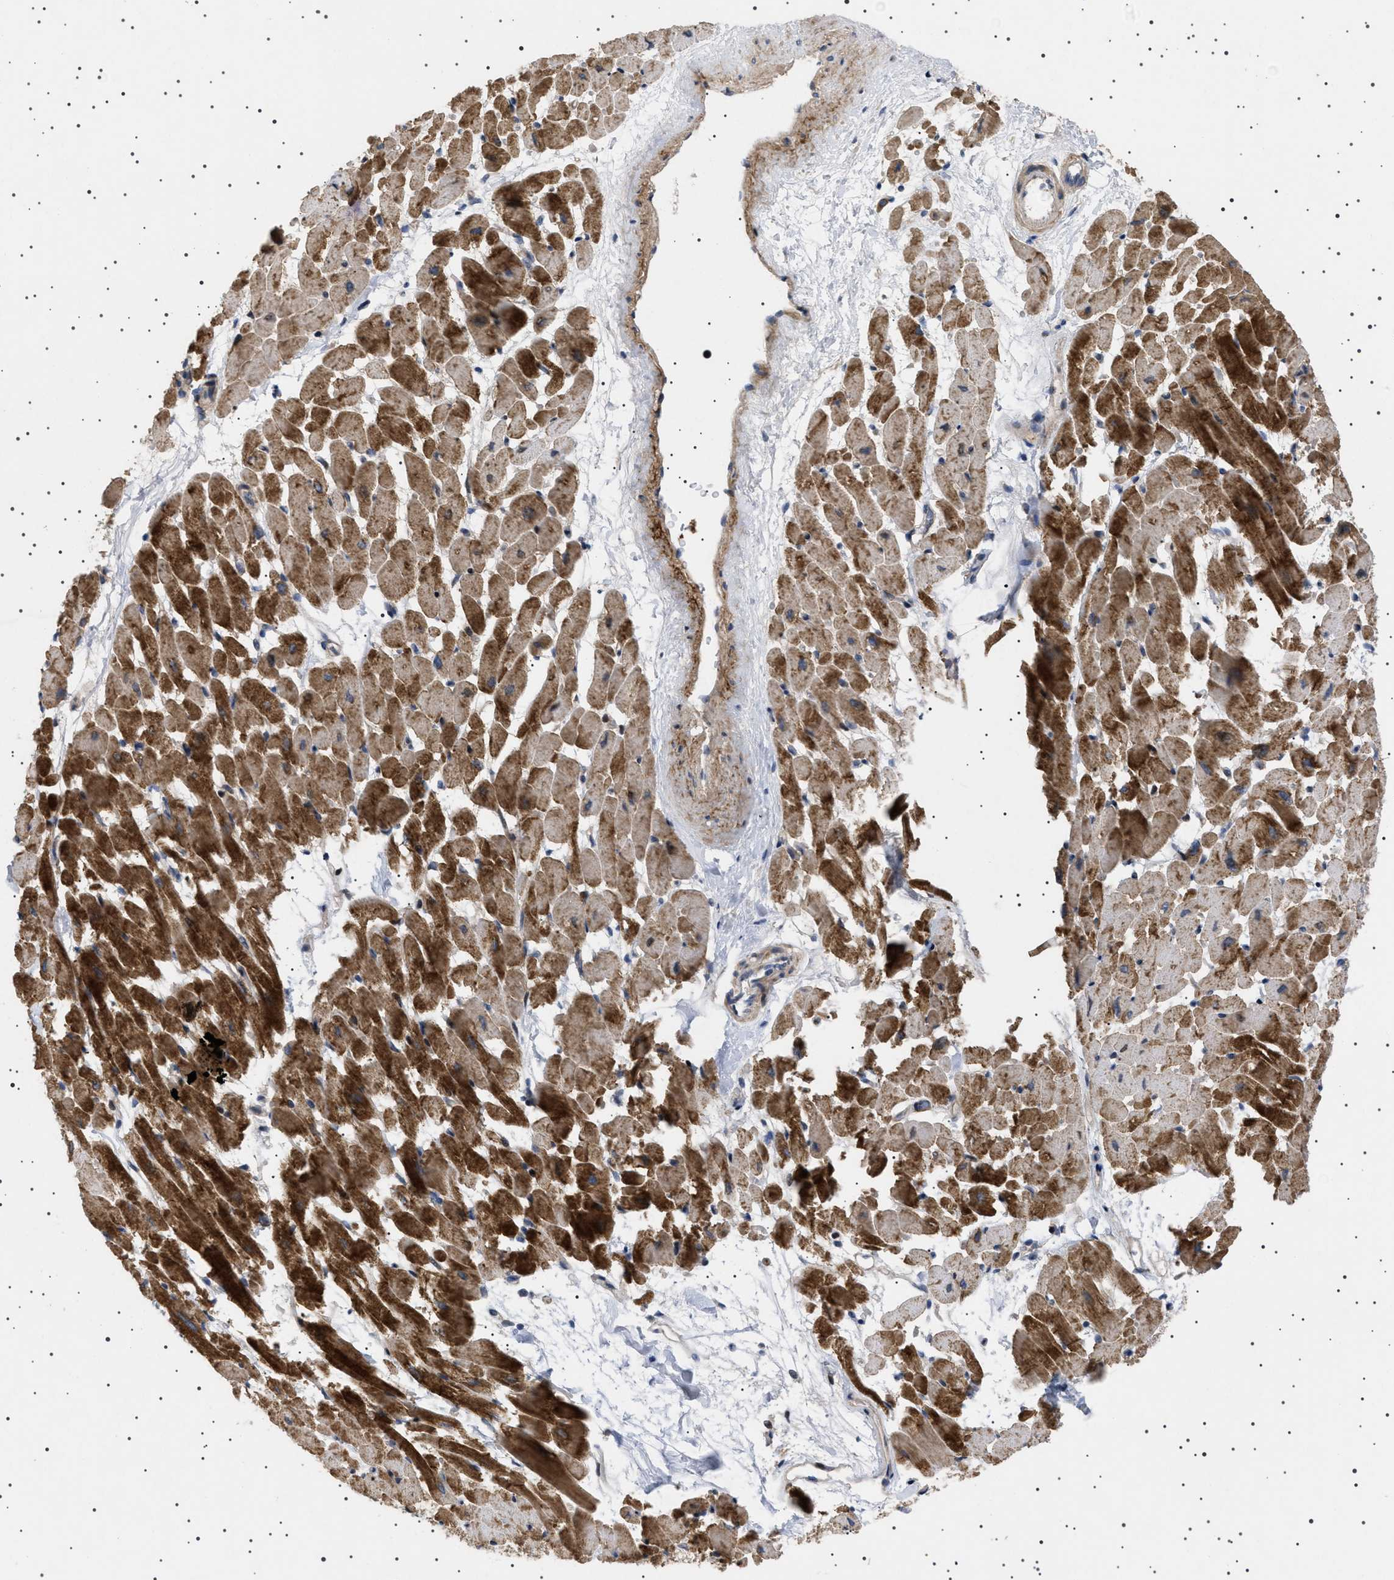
{"staining": {"intensity": "strong", "quantity": ">75%", "location": "cytoplasmic/membranous"}, "tissue": "heart muscle", "cell_type": "Cardiomyocytes", "image_type": "normal", "snomed": [{"axis": "morphology", "description": "Normal tissue, NOS"}, {"axis": "topography", "description": "Heart"}], "caption": "IHC histopathology image of unremarkable heart muscle stained for a protein (brown), which displays high levels of strong cytoplasmic/membranous positivity in approximately >75% of cardiomyocytes.", "gene": "HTR1A", "patient": {"sex": "male", "age": 45}}